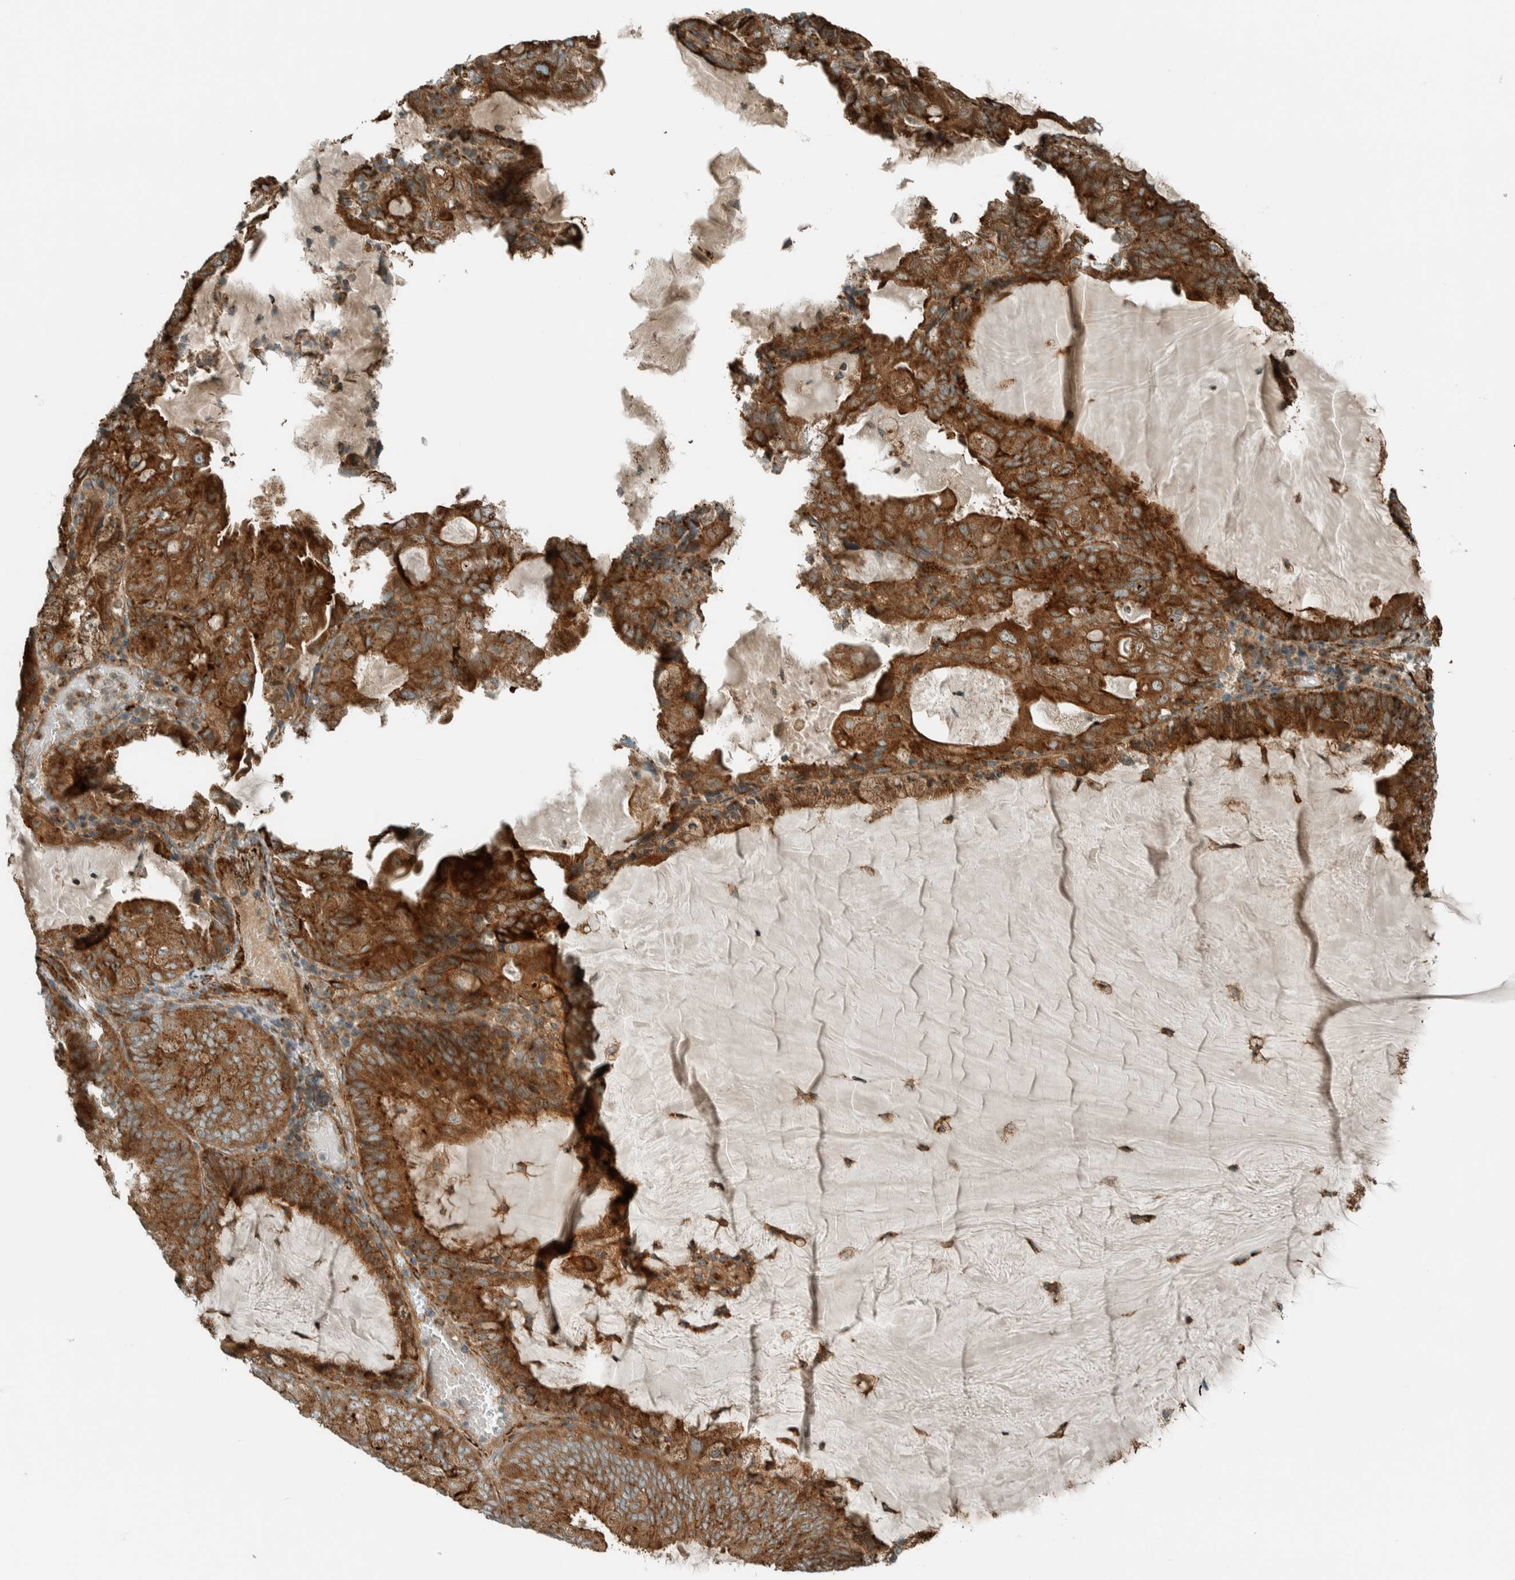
{"staining": {"intensity": "strong", "quantity": ">75%", "location": "cytoplasmic/membranous"}, "tissue": "endometrial cancer", "cell_type": "Tumor cells", "image_type": "cancer", "snomed": [{"axis": "morphology", "description": "Adenocarcinoma, NOS"}, {"axis": "topography", "description": "Endometrium"}], "caption": "Protein analysis of endometrial cancer (adenocarcinoma) tissue displays strong cytoplasmic/membranous staining in approximately >75% of tumor cells.", "gene": "EXOC7", "patient": {"sex": "female", "age": 81}}